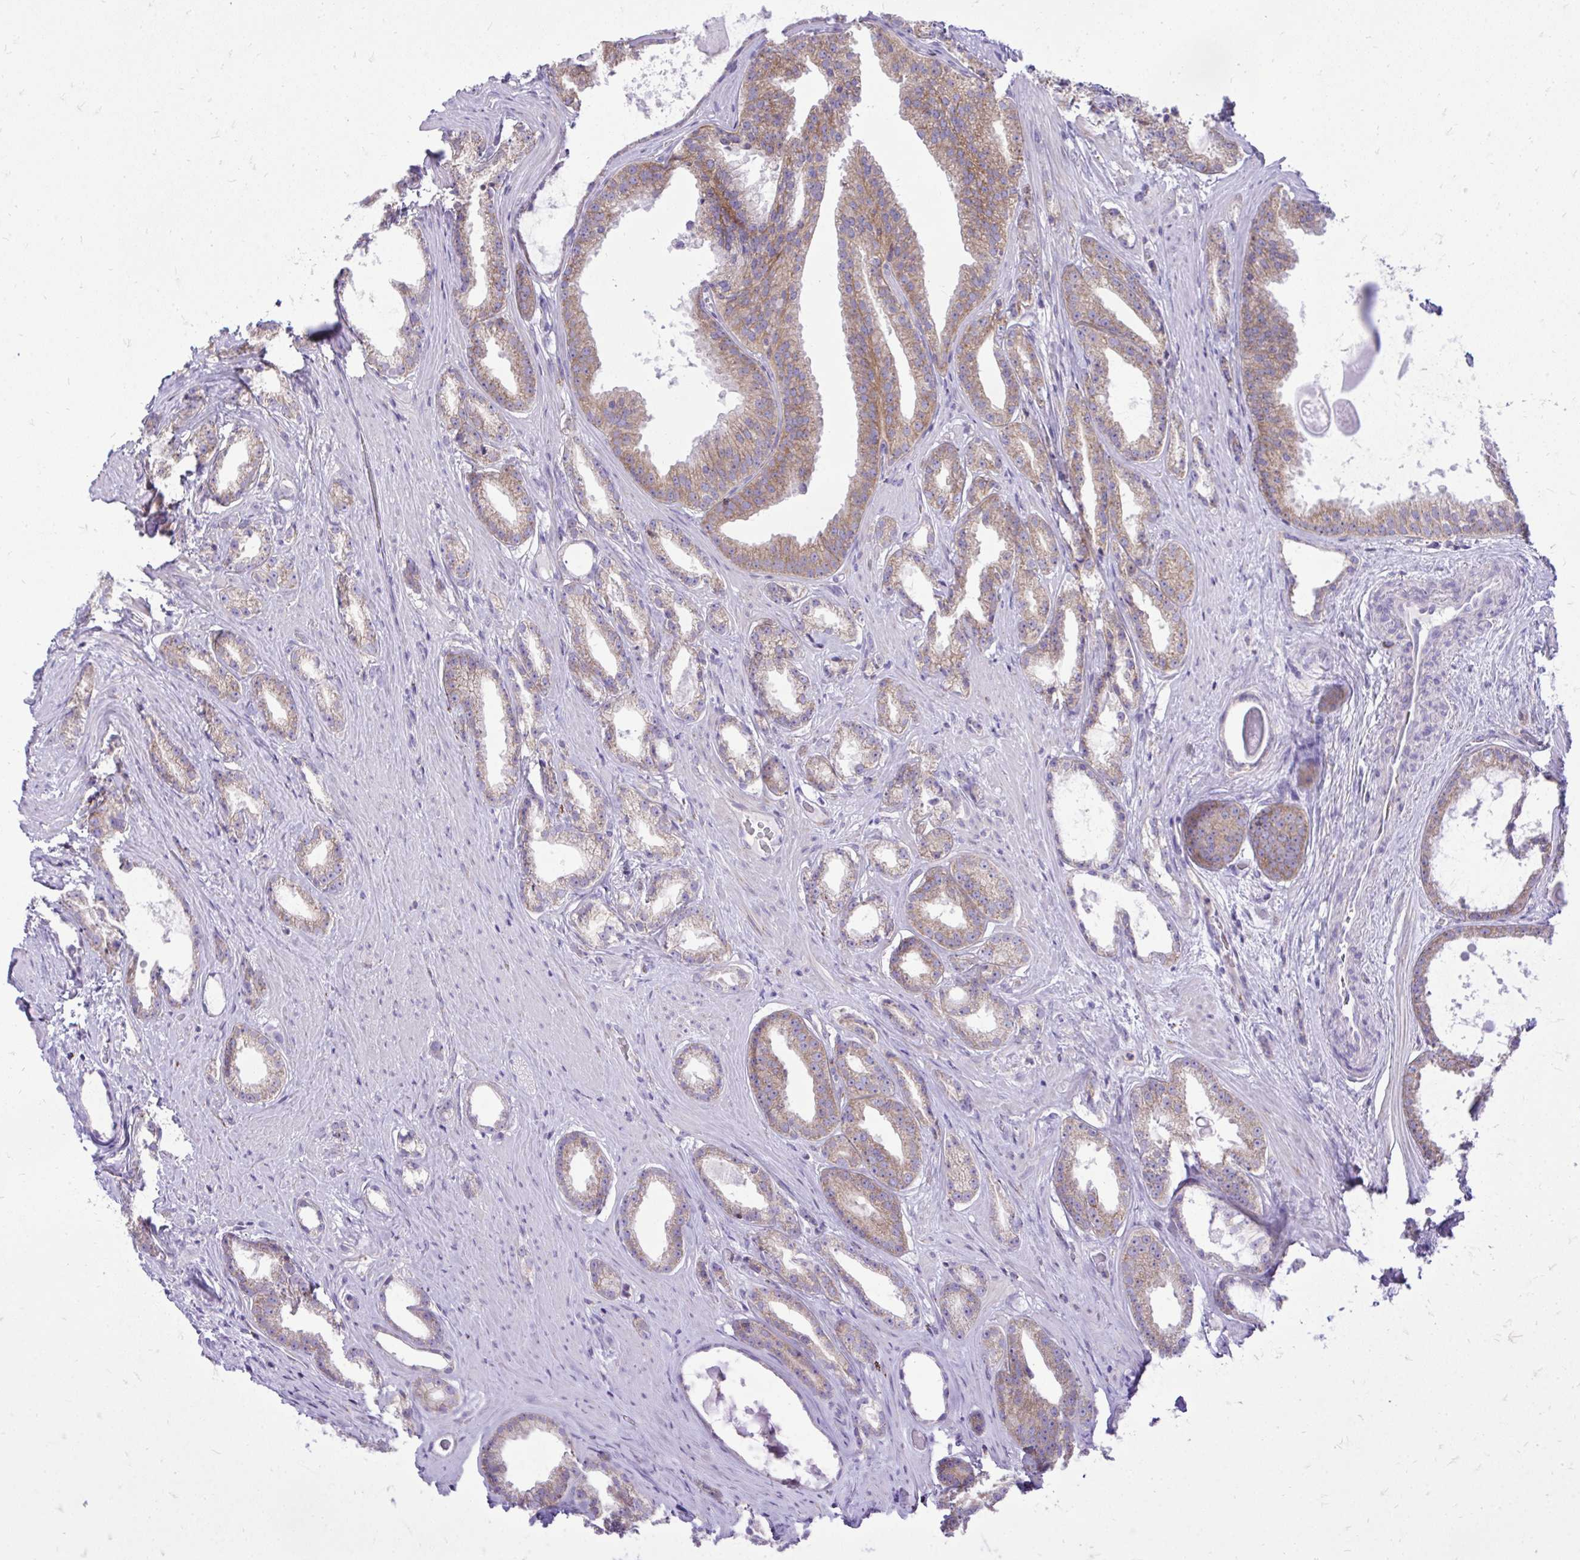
{"staining": {"intensity": "moderate", "quantity": "25%-75%", "location": "cytoplasmic/membranous"}, "tissue": "prostate cancer", "cell_type": "Tumor cells", "image_type": "cancer", "snomed": [{"axis": "morphology", "description": "Adenocarcinoma, Low grade"}, {"axis": "topography", "description": "Prostate"}], "caption": "Prostate adenocarcinoma (low-grade) stained for a protein (brown) displays moderate cytoplasmic/membranous positive expression in approximately 25%-75% of tumor cells.", "gene": "SPTBN2", "patient": {"sex": "male", "age": 65}}